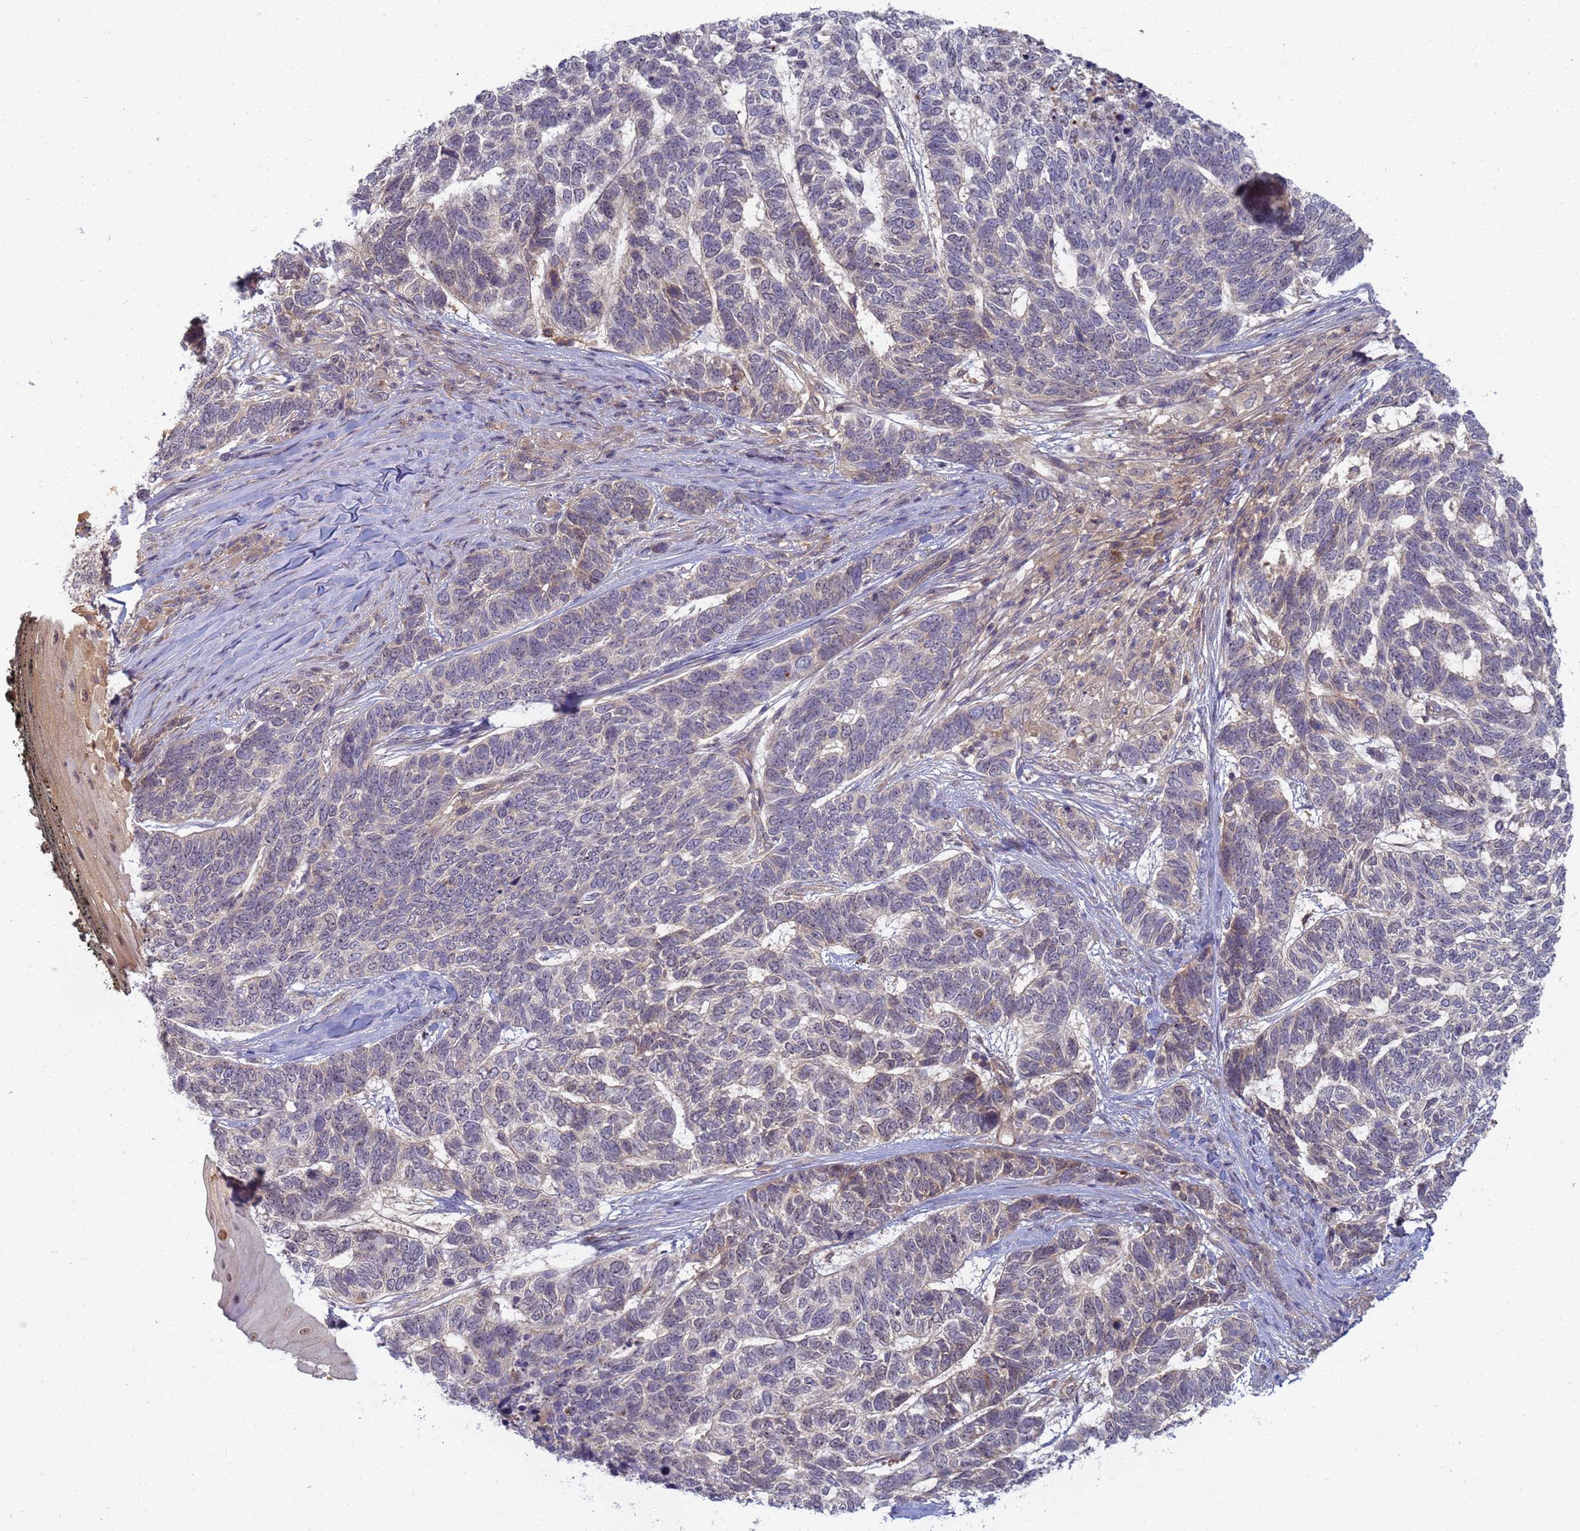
{"staining": {"intensity": "weak", "quantity": "<25%", "location": "cytoplasmic/membranous"}, "tissue": "skin cancer", "cell_type": "Tumor cells", "image_type": "cancer", "snomed": [{"axis": "morphology", "description": "Basal cell carcinoma"}, {"axis": "topography", "description": "Skin"}], "caption": "This is an immunohistochemistry photomicrograph of basal cell carcinoma (skin). There is no expression in tumor cells.", "gene": "SHARPIN", "patient": {"sex": "female", "age": 65}}